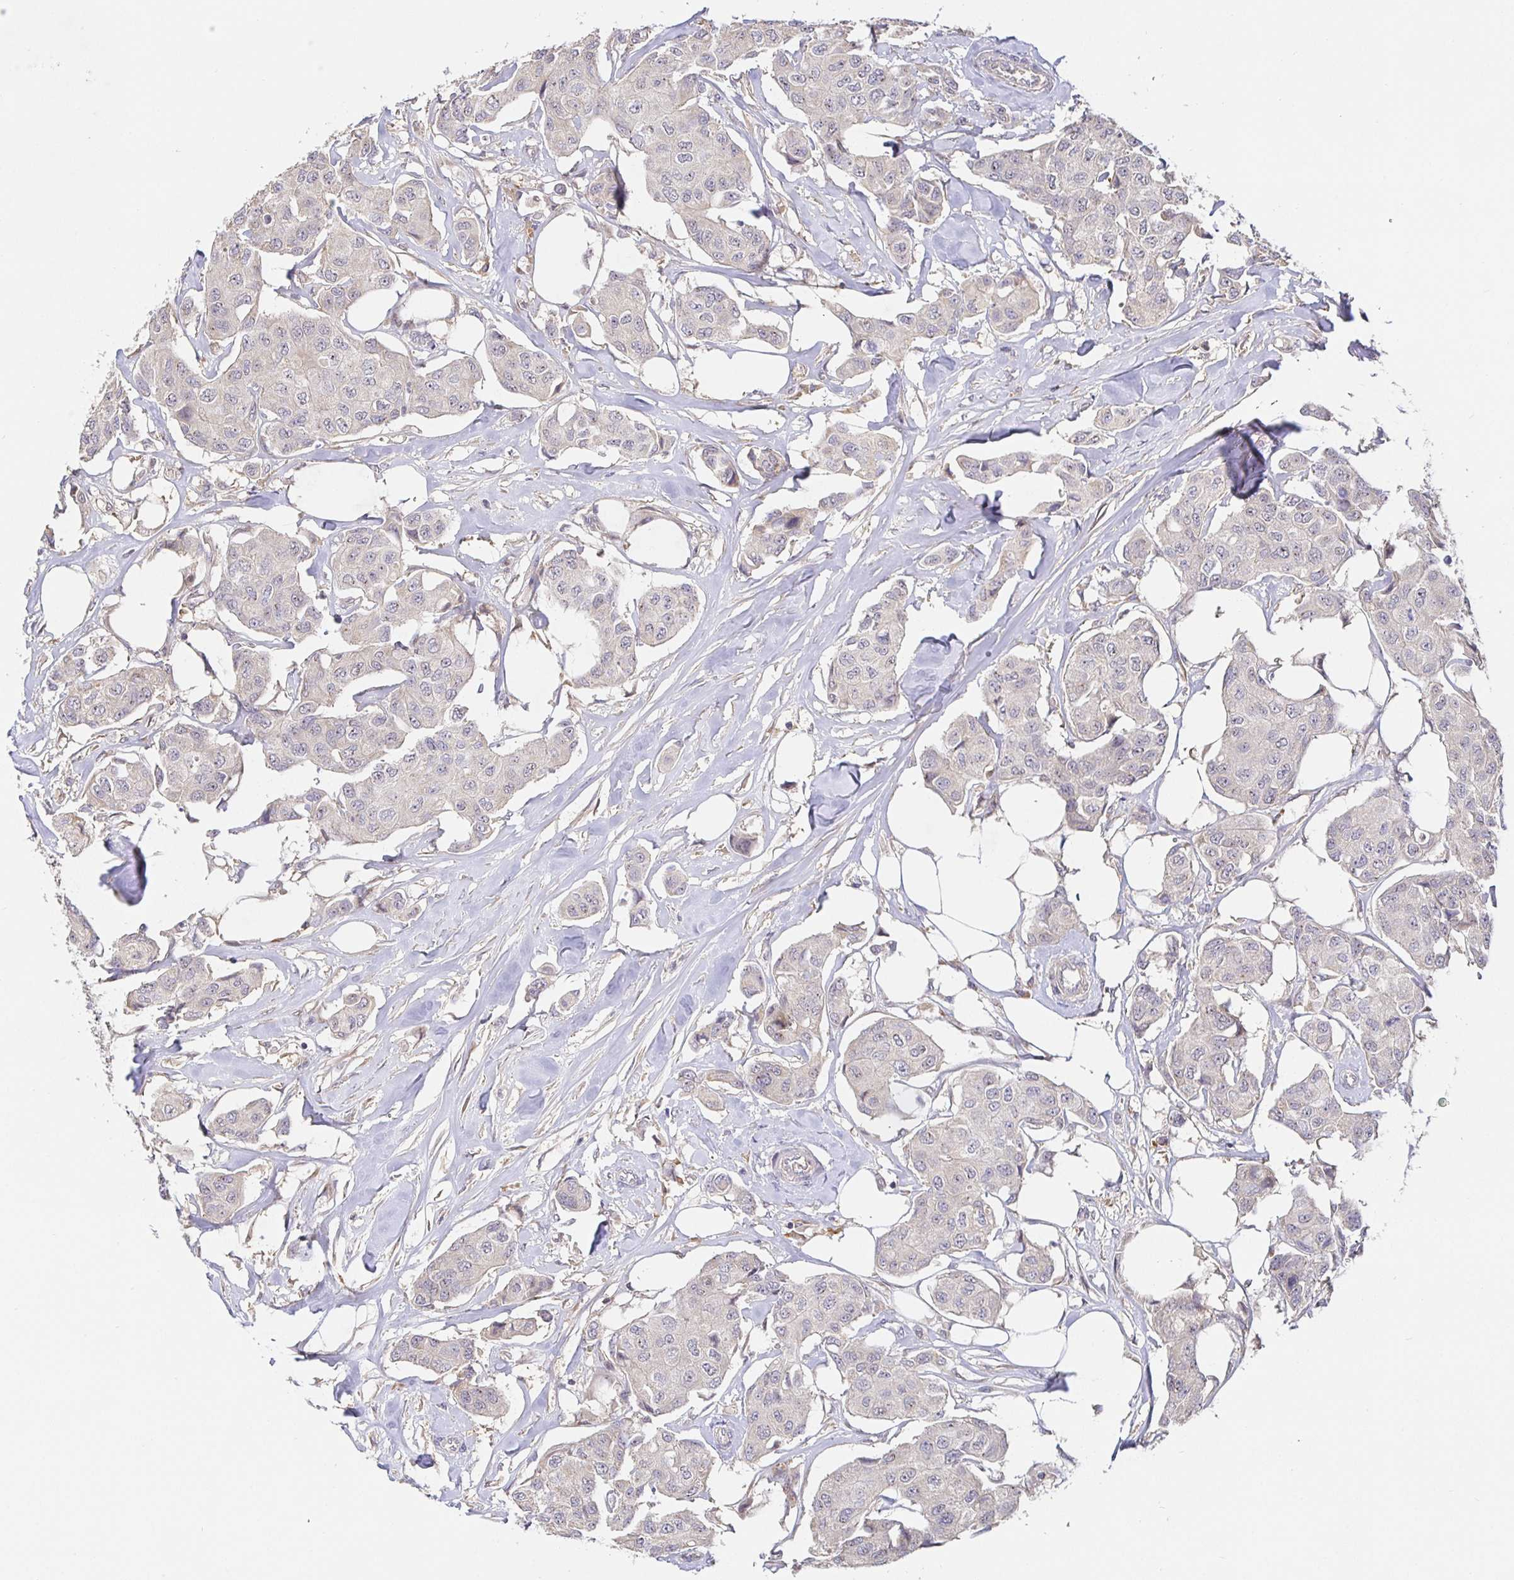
{"staining": {"intensity": "negative", "quantity": "none", "location": "none"}, "tissue": "breast cancer", "cell_type": "Tumor cells", "image_type": "cancer", "snomed": [{"axis": "morphology", "description": "Duct carcinoma"}, {"axis": "topography", "description": "Breast"}, {"axis": "topography", "description": "Lymph node"}], "caption": "The immunohistochemistry image has no significant positivity in tumor cells of breast cancer tissue. (DAB (3,3'-diaminobenzidine) immunohistochemistry (IHC), high magnification).", "gene": "ZDHHC11", "patient": {"sex": "female", "age": 80}}